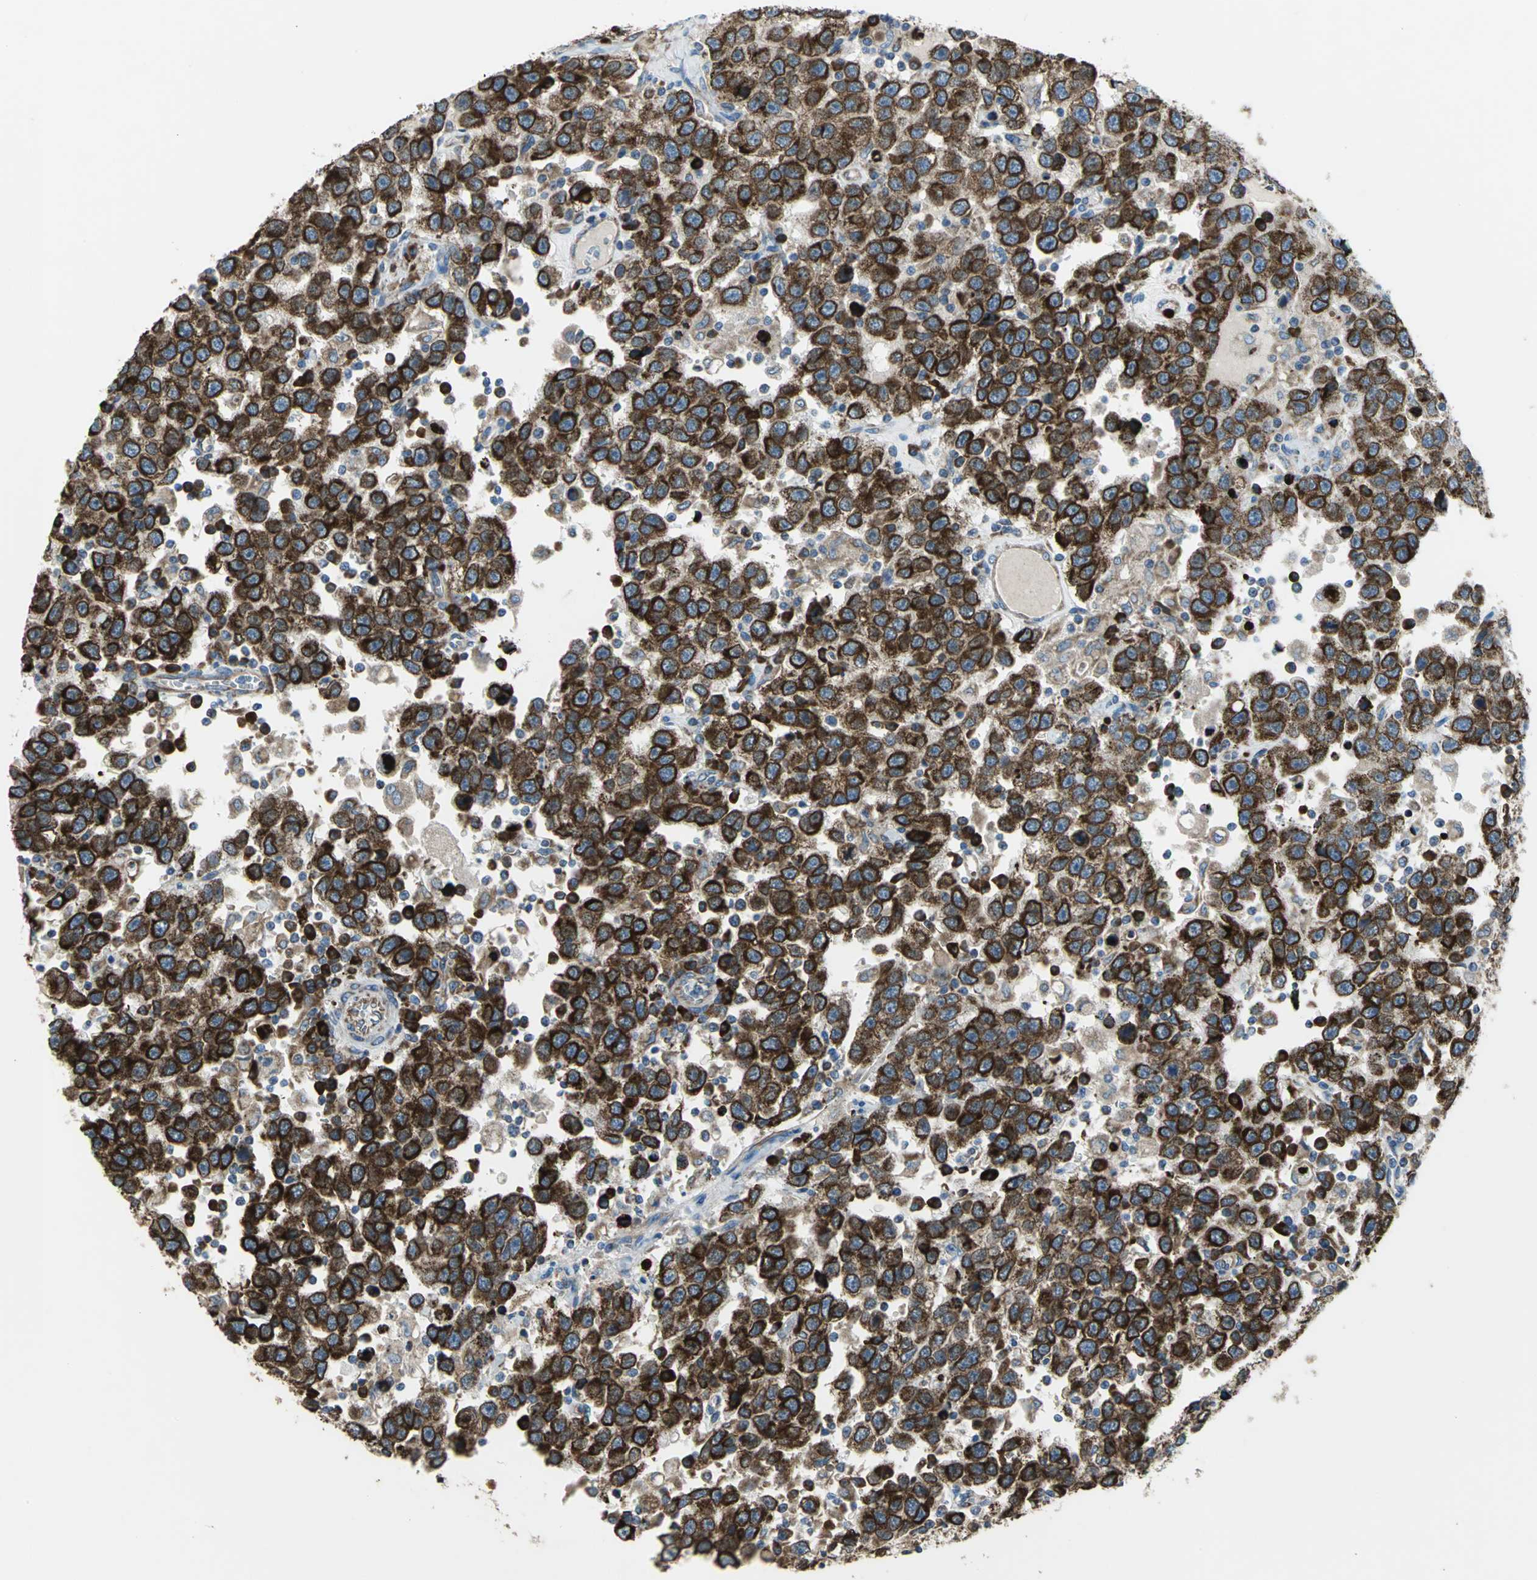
{"staining": {"intensity": "strong", "quantity": ">75%", "location": "cytoplasmic/membranous"}, "tissue": "testis cancer", "cell_type": "Tumor cells", "image_type": "cancer", "snomed": [{"axis": "morphology", "description": "Seminoma, NOS"}, {"axis": "topography", "description": "Testis"}], "caption": "About >75% of tumor cells in human seminoma (testis) display strong cytoplasmic/membranous protein expression as visualized by brown immunohistochemical staining.", "gene": "TULP4", "patient": {"sex": "male", "age": 41}}